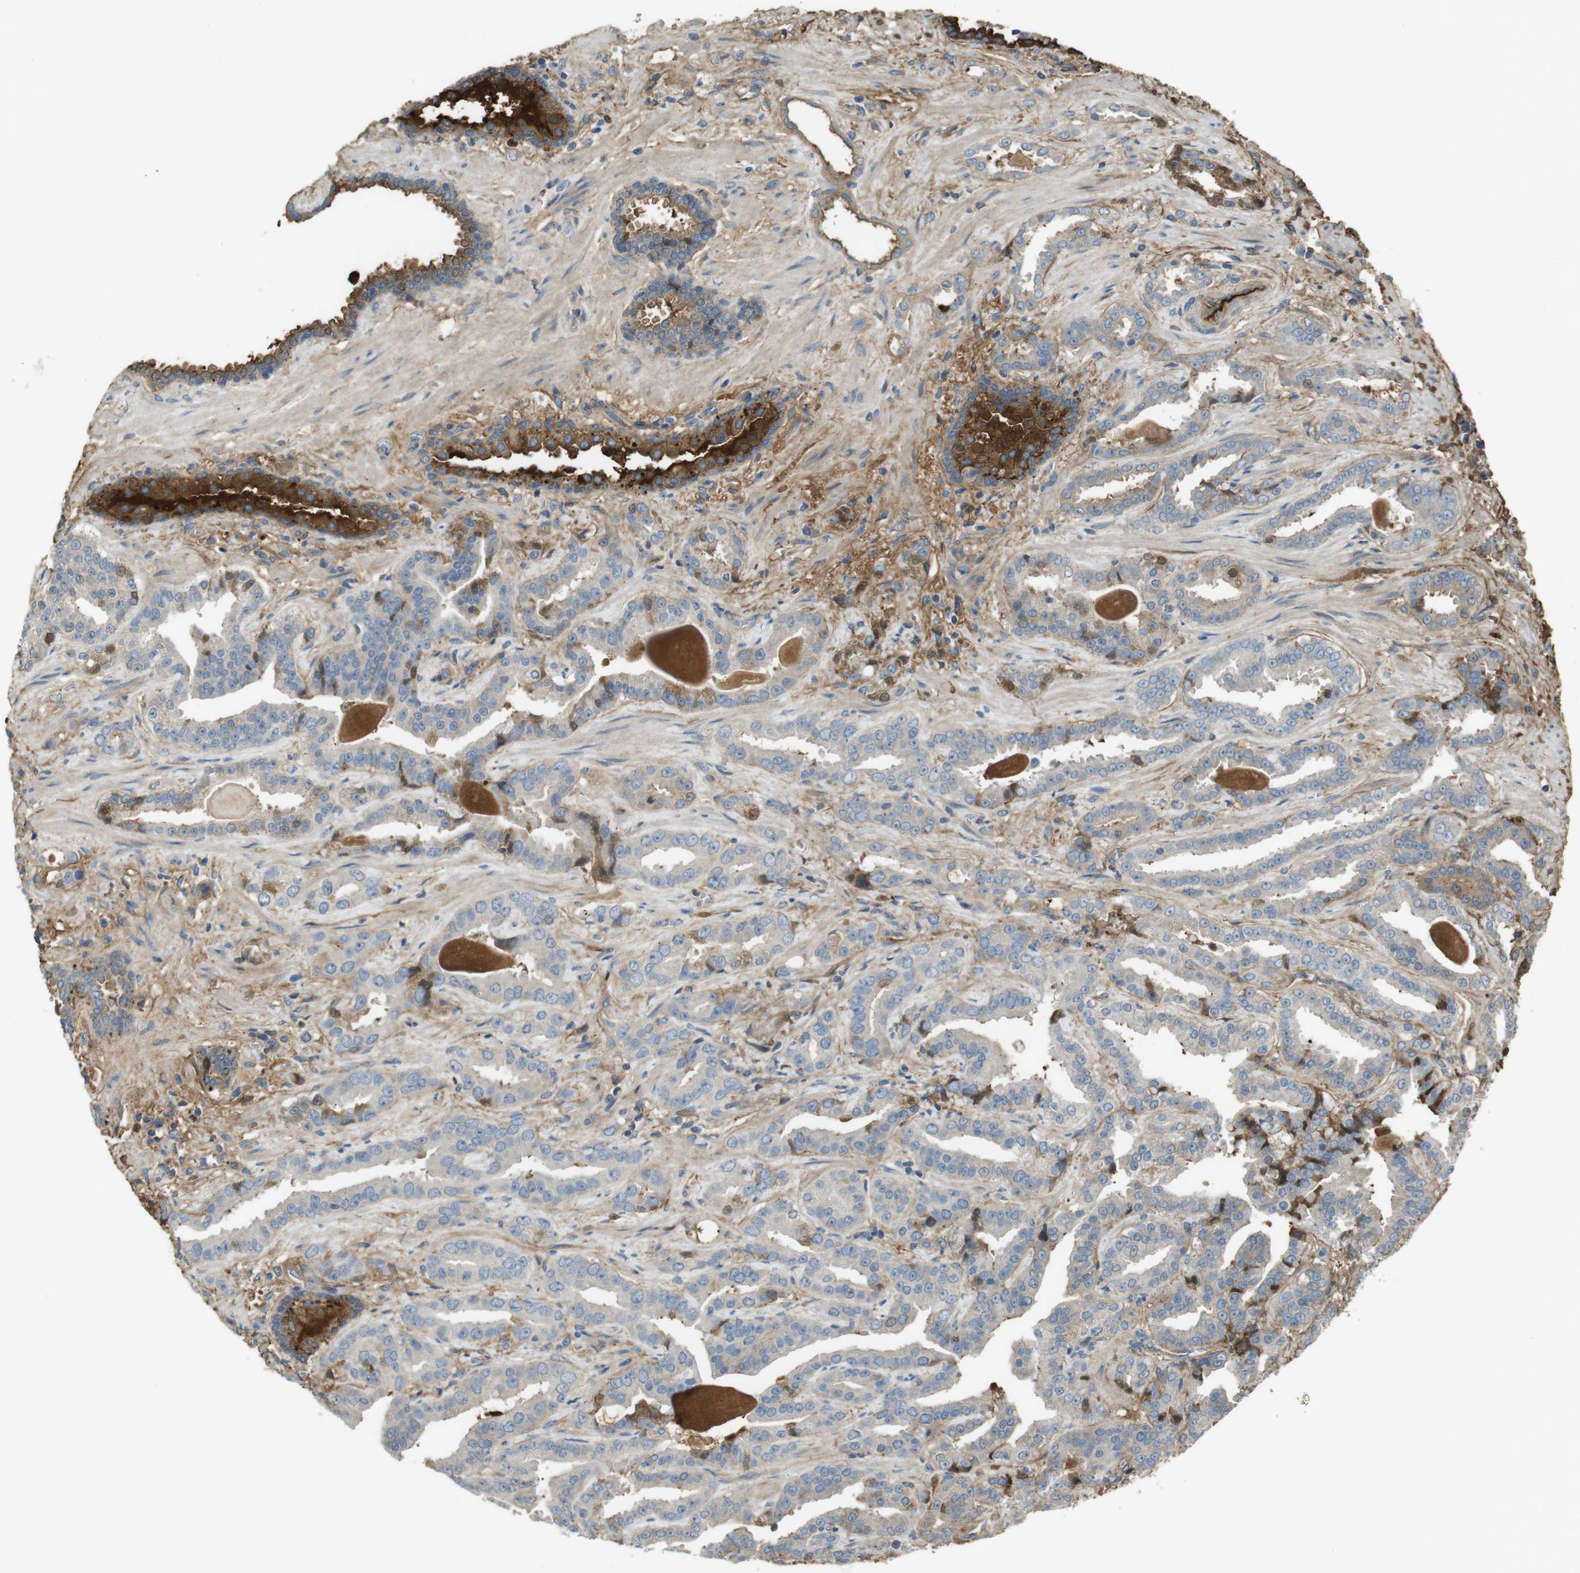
{"staining": {"intensity": "moderate", "quantity": "<25%", "location": "cytoplasmic/membranous"}, "tissue": "prostate cancer", "cell_type": "Tumor cells", "image_type": "cancer", "snomed": [{"axis": "morphology", "description": "Adenocarcinoma, Low grade"}, {"axis": "topography", "description": "Prostate"}], "caption": "Immunohistochemistry of human prostate cancer shows low levels of moderate cytoplasmic/membranous expression in approximately <25% of tumor cells.", "gene": "LTBP4", "patient": {"sex": "male", "age": 60}}